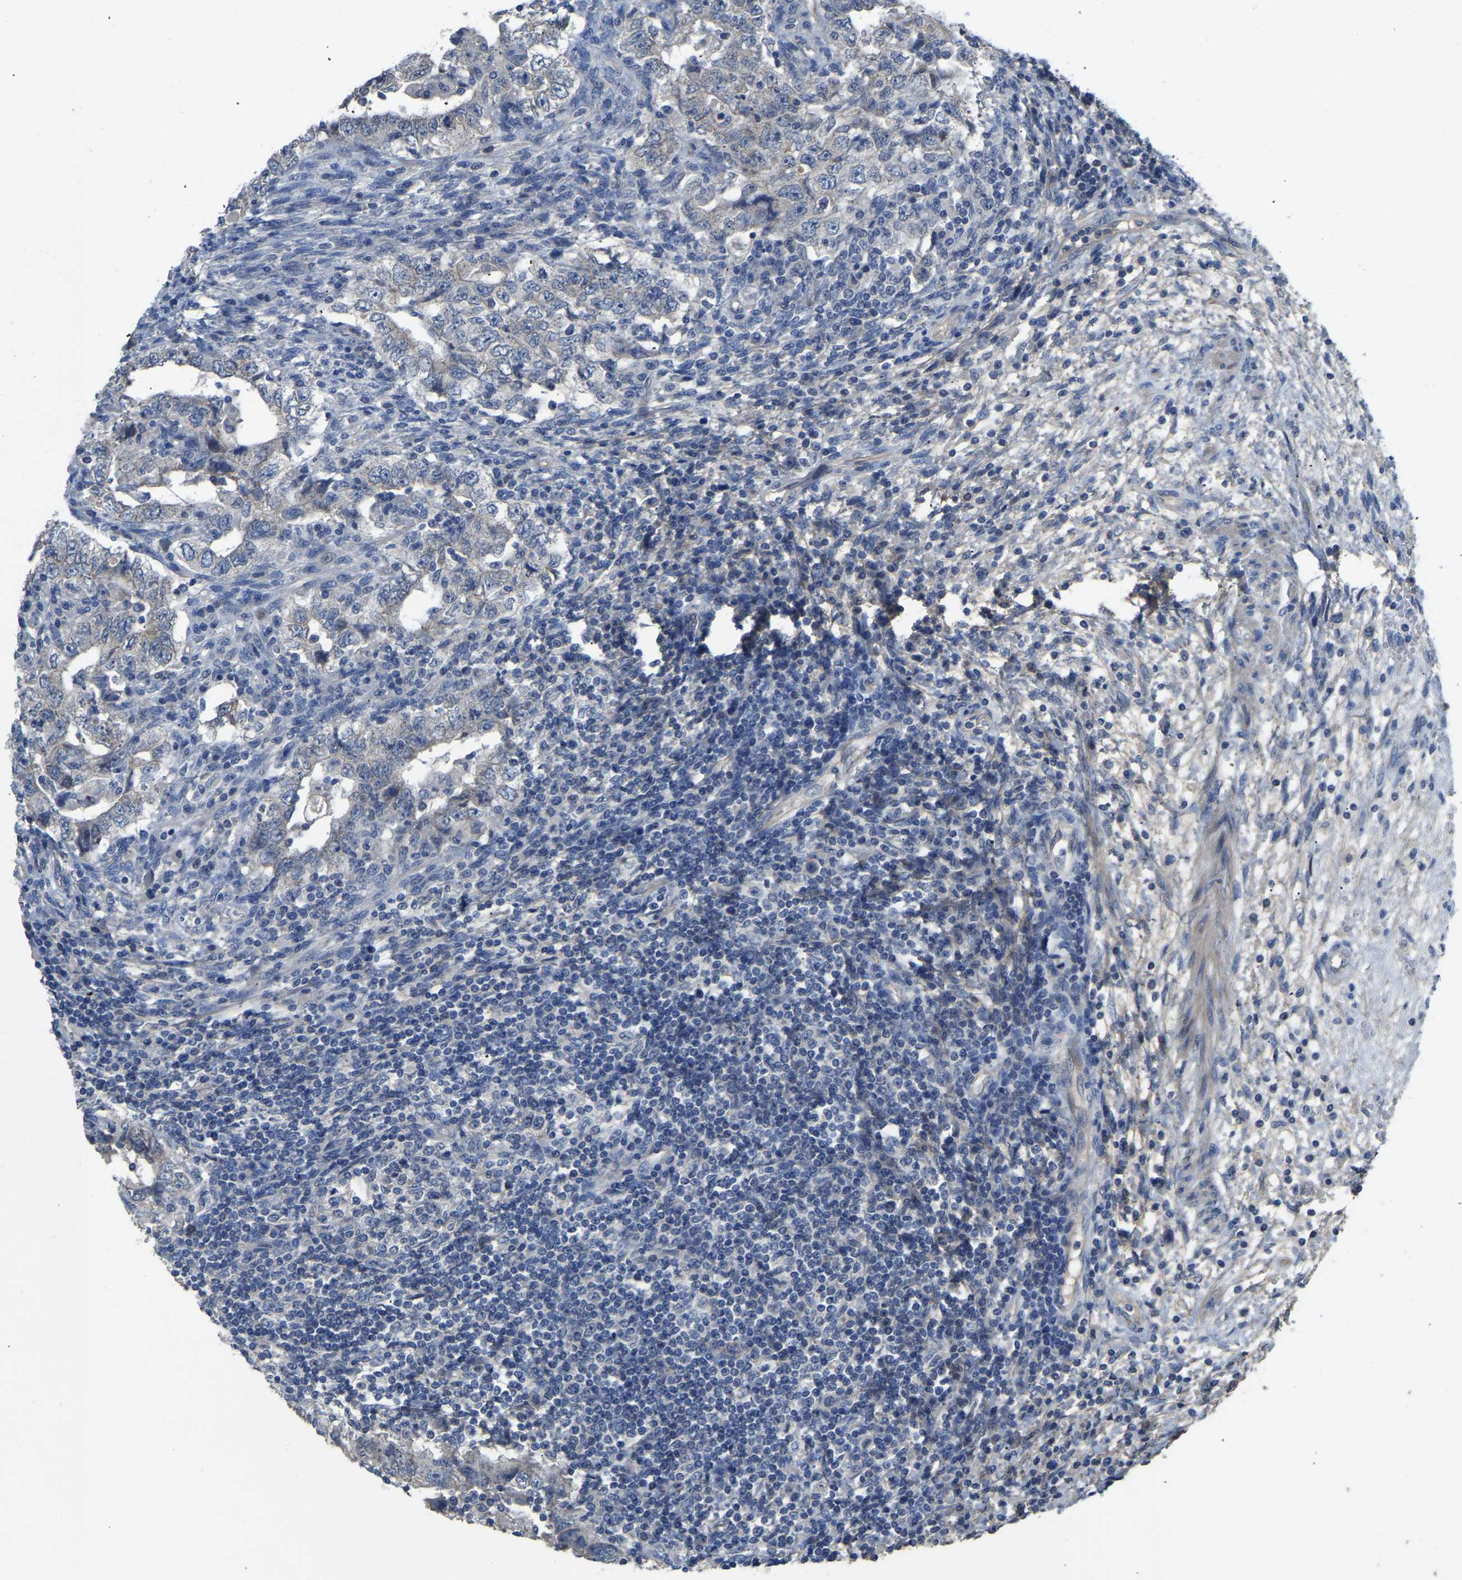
{"staining": {"intensity": "negative", "quantity": "none", "location": "none"}, "tissue": "testis cancer", "cell_type": "Tumor cells", "image_type": "cancer", "snomed": [{"axis": "morphology", "description": "Carcinoma, Embryonal, NOS"}, {"axis": "topography", "description": "Testis"}], "caption": "An immunohistochemistry (IHC) histopathology image of testis cancer (embryonal carcinoma) is shown. There is no staining in tumor cells of testis cancer (embryonal carcinoma).", "gene": "HIGD2B", "patient": {"sex": "male", "age": 26}}